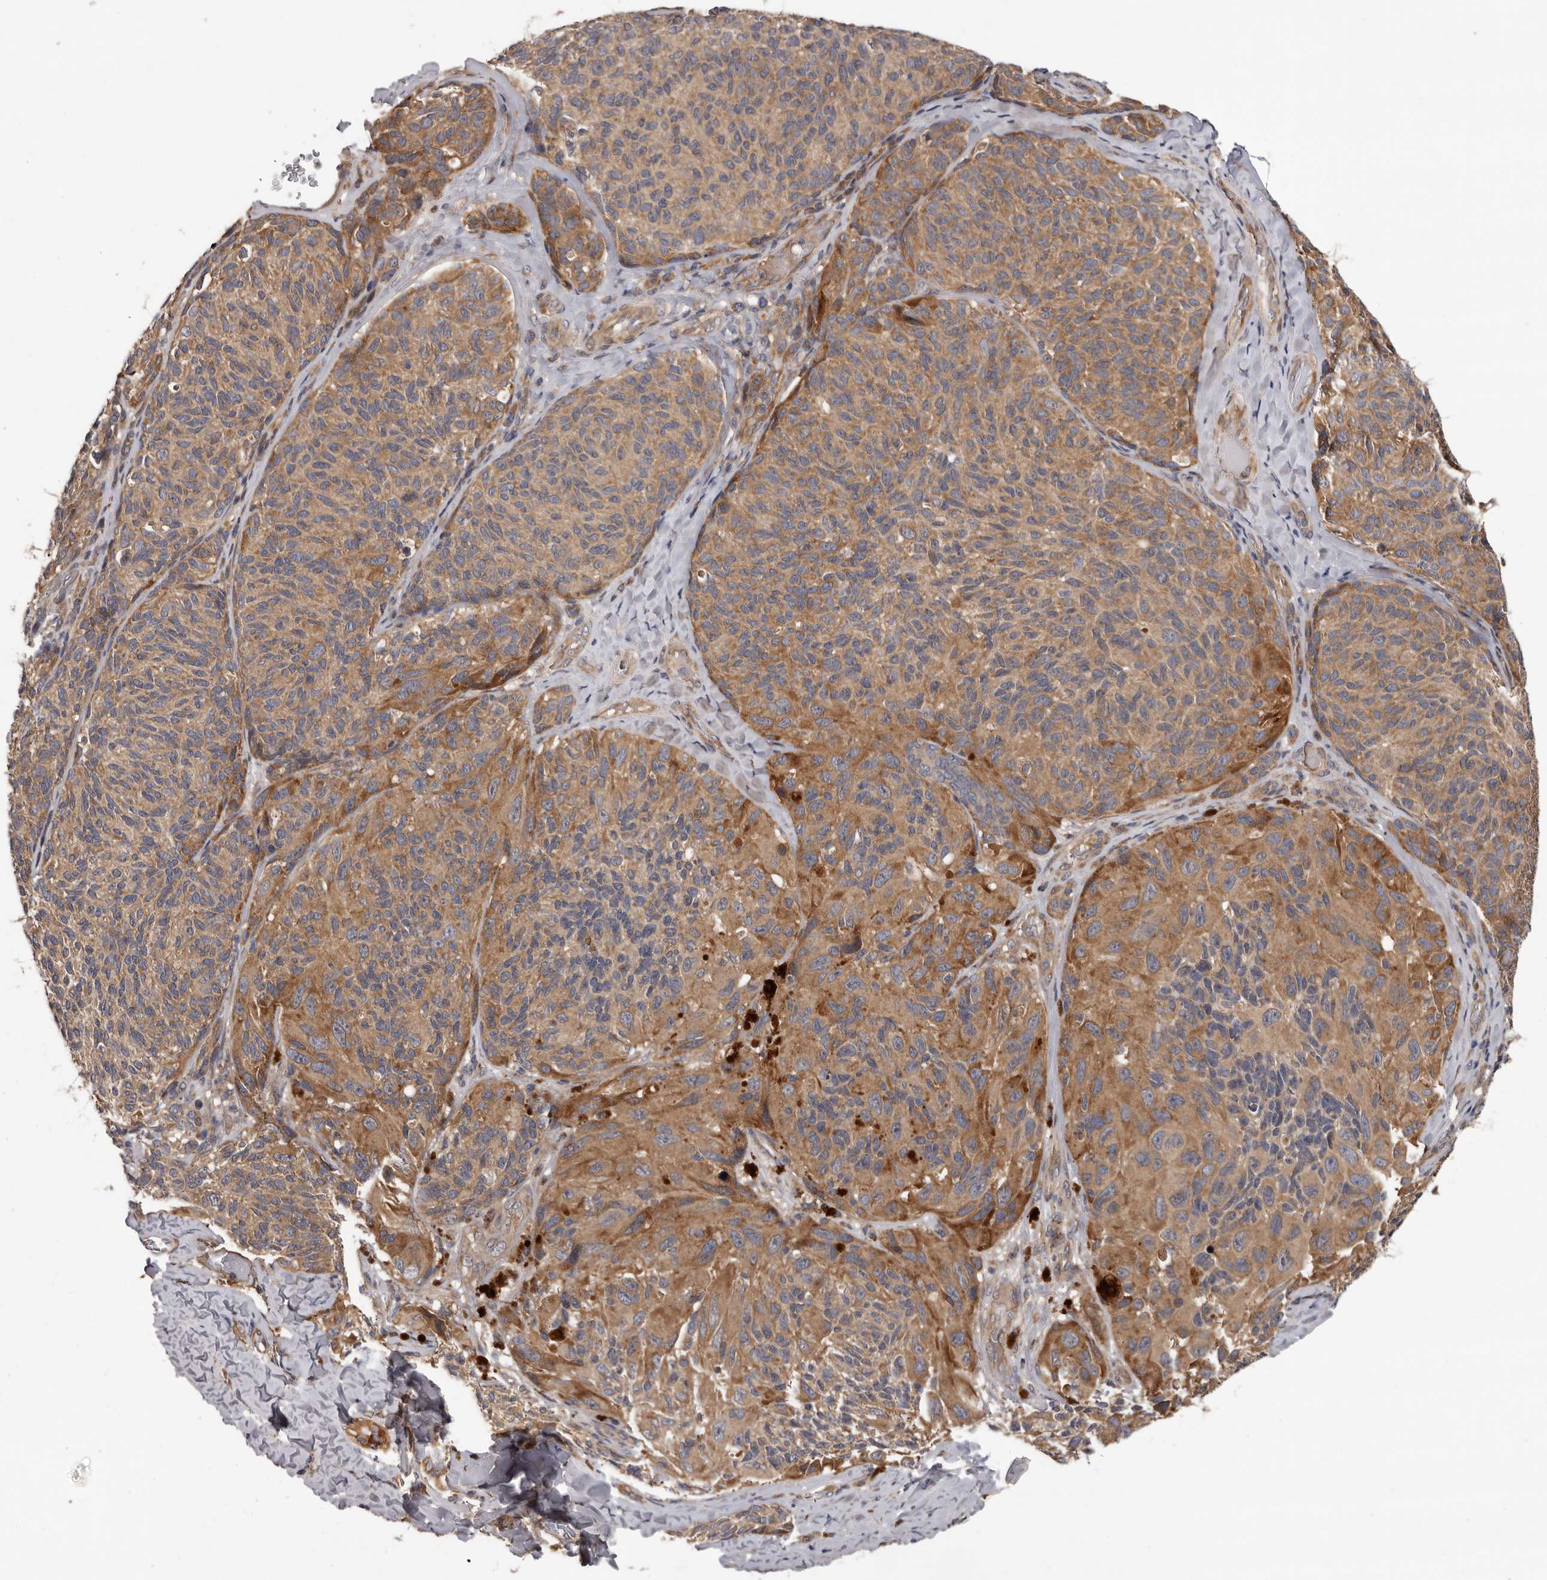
{"staining": {"intensity": "moderate", "quantity": ">75%", "location": "cytoplasmic/membranous"}, "tissue": "melanoma", "cell_type": "Tumor cells", "image_type": "cancer", "snomed": [{"axis": "morphology", "description": "Malignant melanoma, NOS"}, {"axis": "topography", "description": "Skin"}], "caption": "The micrograph demonstrates staining of melanoma, revealing moderate cytoplasmic/membranous protein staining (brown color) within tumor cells.", "gene": "PRKD1", "patient": {"sex": "female", "age": 73}}